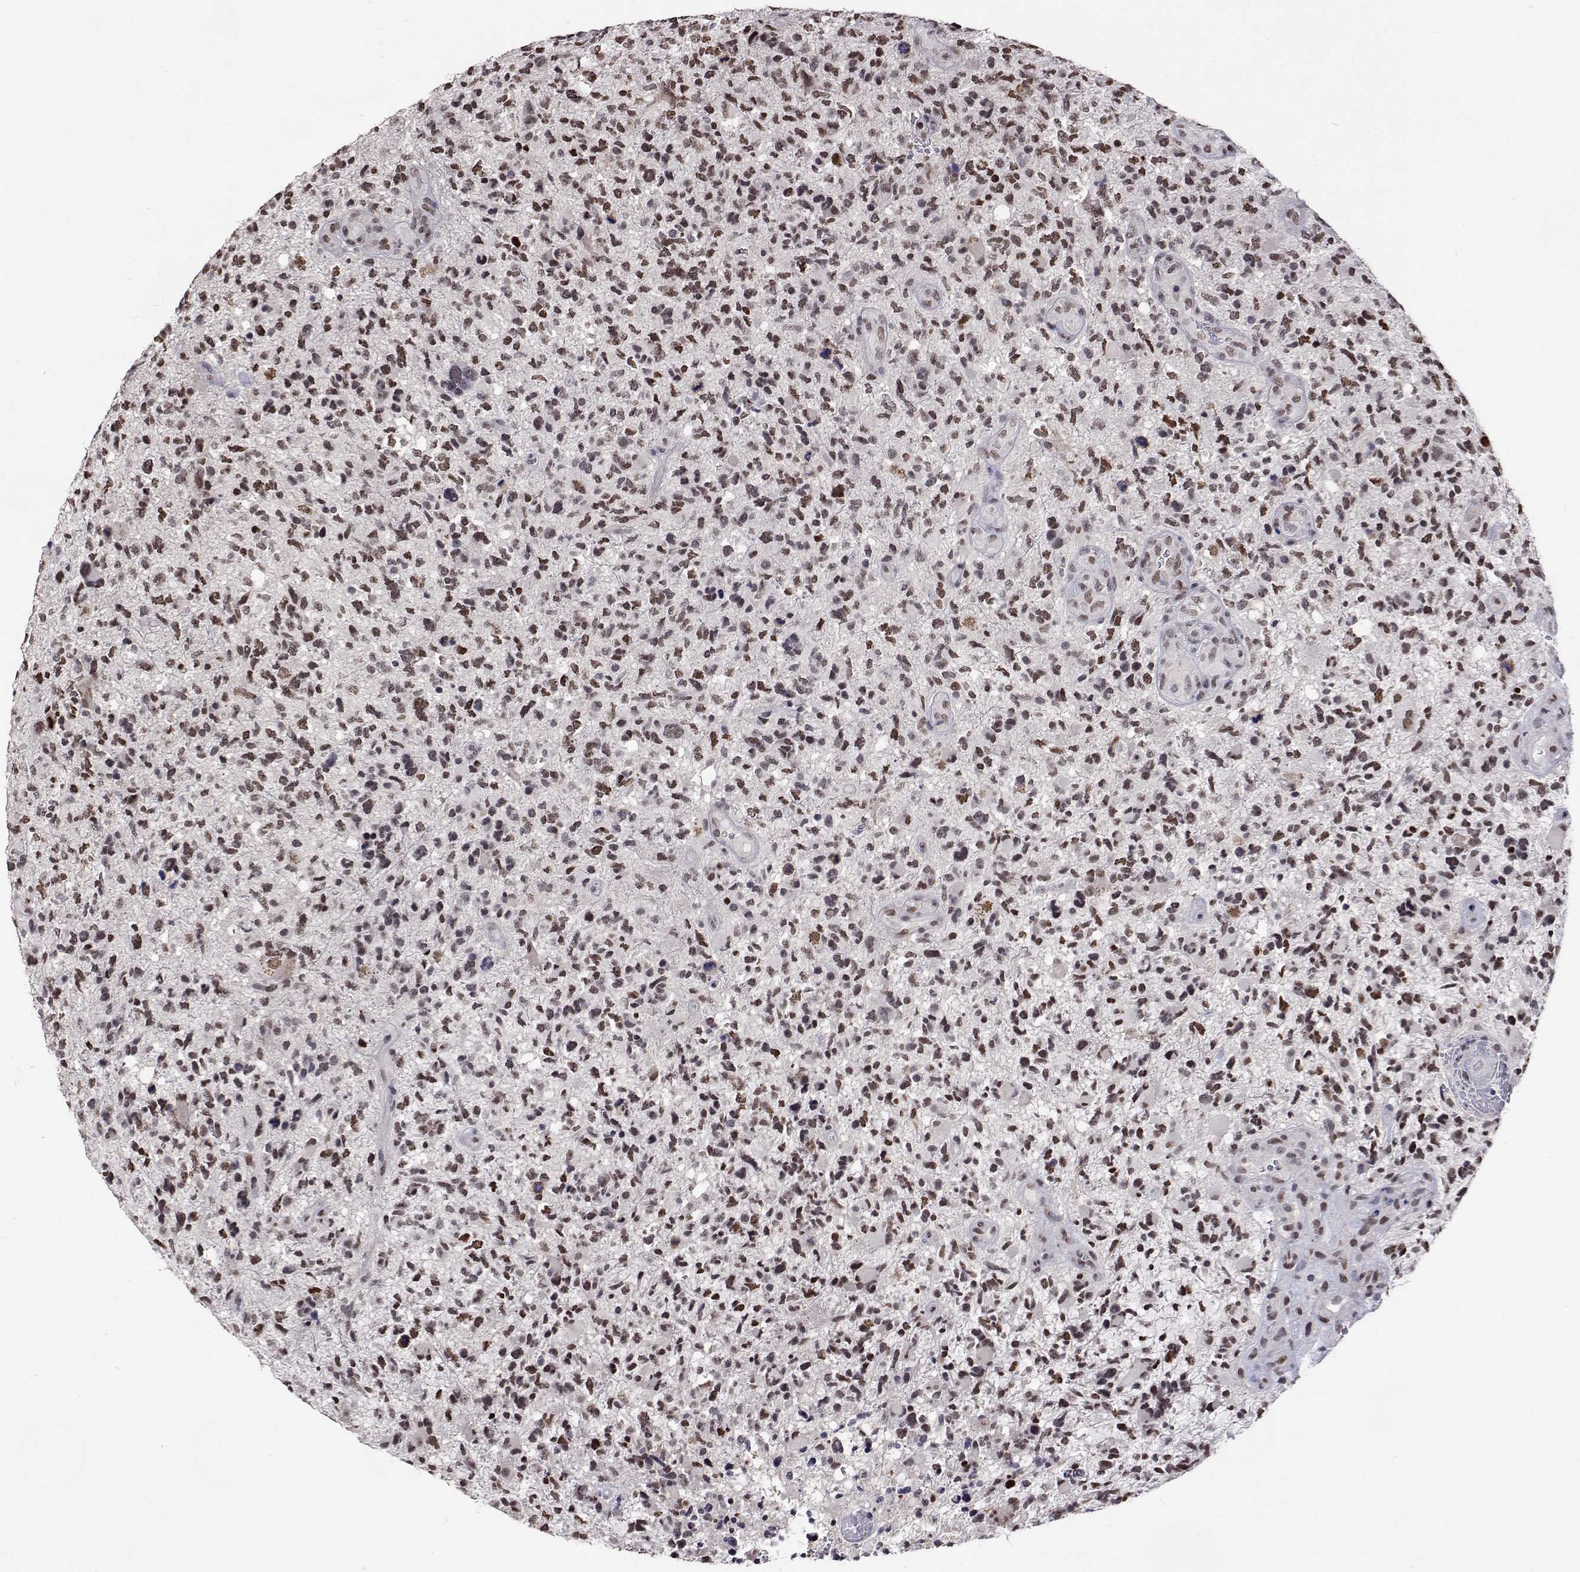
{"staining": {"intensity": "moderate", "quantity": ">75%", "location": "nuclear"}, "tissue": "glioma", "cell_type": "Tumor cells", "image_type": "cancer", "snomed": [{"axis": "morphology", "description": "Glioma, malignant, High grade"}, {"axis": "topography", "description": "Brain"}], "caption": "Glioma was stained to show a protein in brown. There is medium levels of moderate nuclear positivity in about >75% of tumor cells.", "gene": "HNRNPA0", "patient": {"sex": "female", "age": 71}}